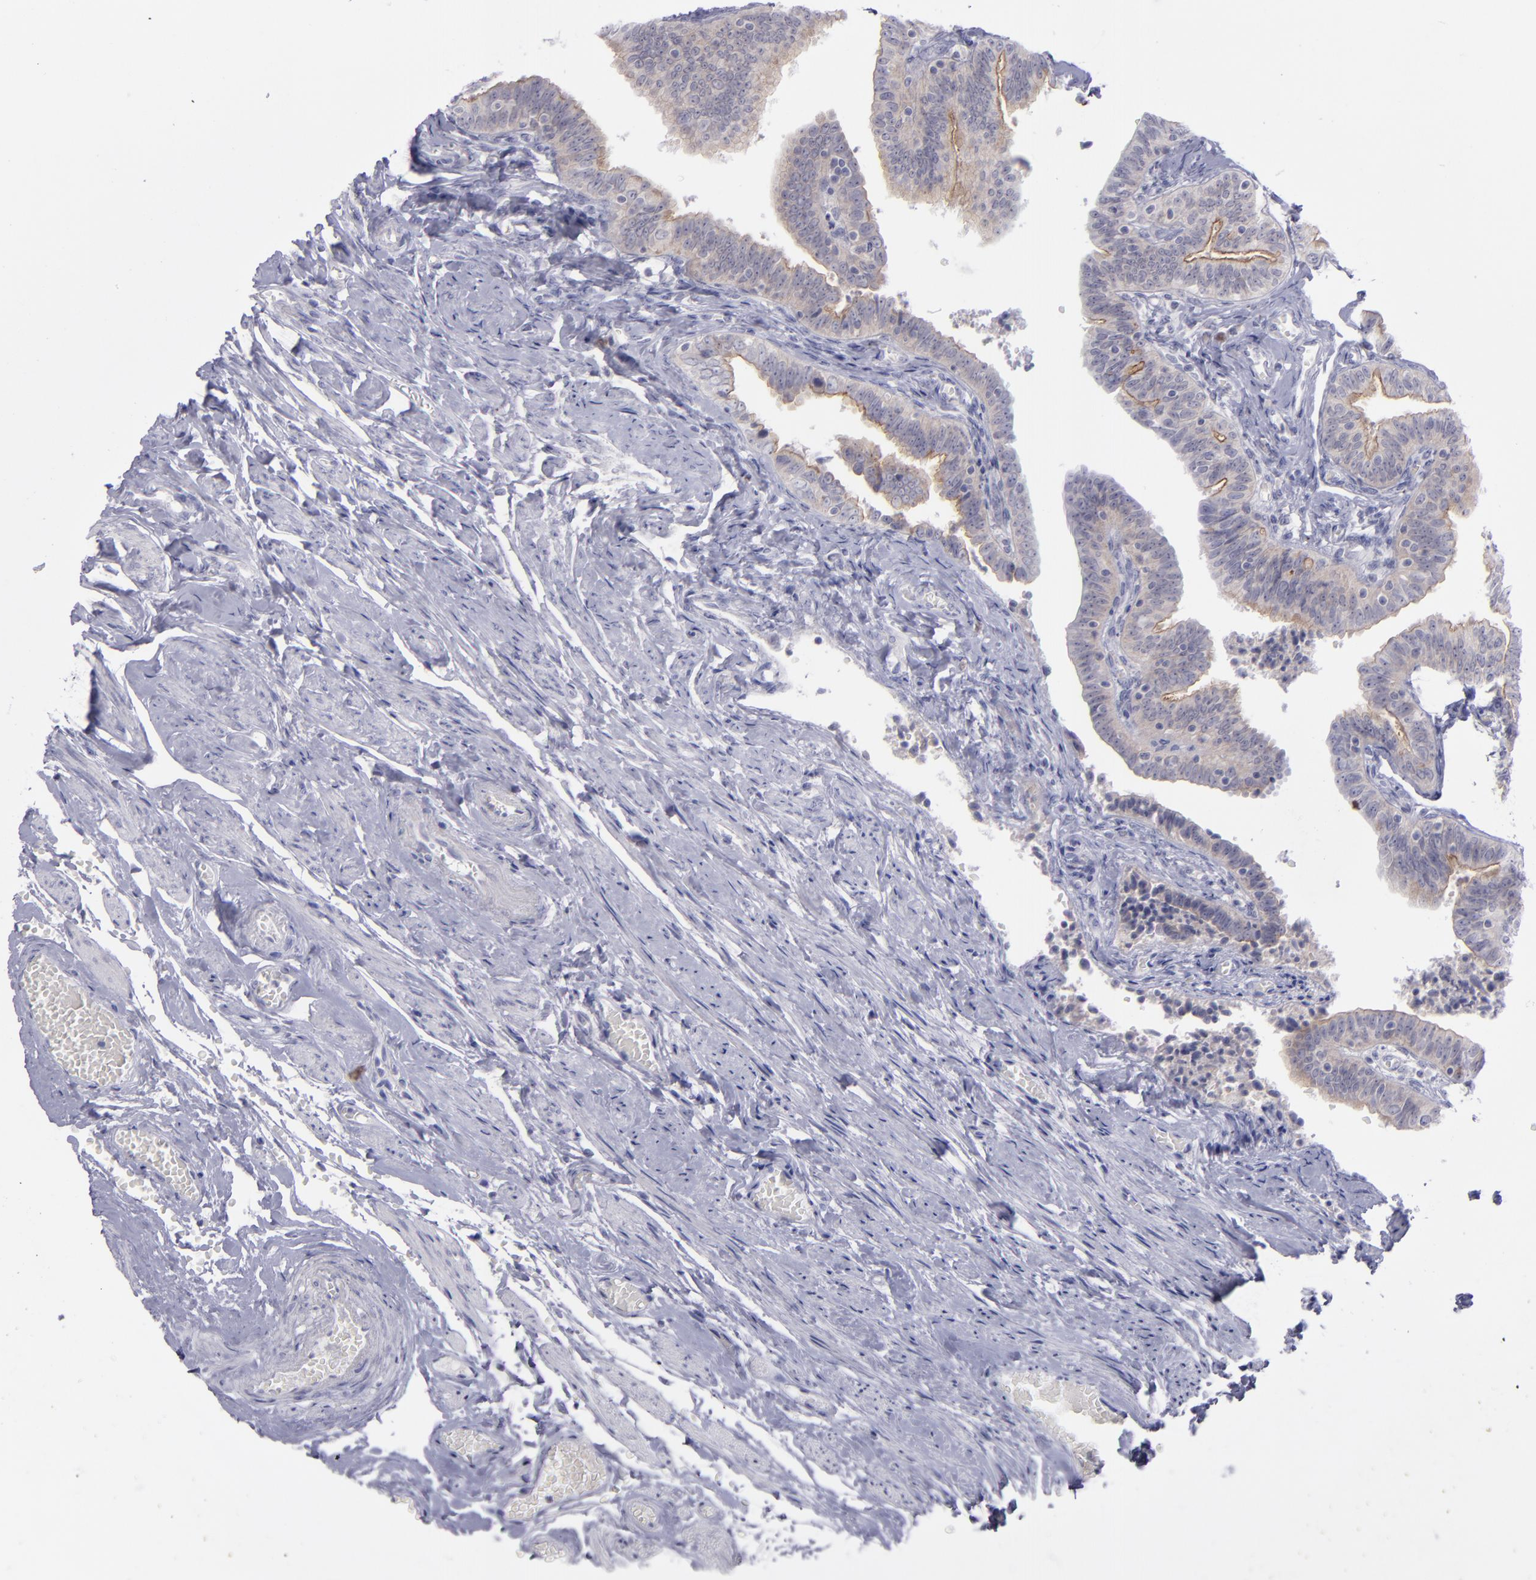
{"staining": {"intensity": "moderate", "quantity": "25%-75%", "location": "cytoplasmic/membranous"}, "tissue": "fallopian tube", "cell_type": "Glandular cells", "image_type": "normal", "snomed": [{"axis": "morphology", "description": "Normal tissue, NOS"}, {"axis": "topography", "description": "Fallopian tube"}, {"axis": "topography", "description": "Ovary"}], "caption": "Protein expression analysis of normal fallopian tube shows moderate cytoplasmic/membranous positivity in about 25%-75% of glandular cells. (IHC, brightfield microscopy, high magnification).", "gene": "EVPL", "patient": {"sex": "female", "age": 69}}